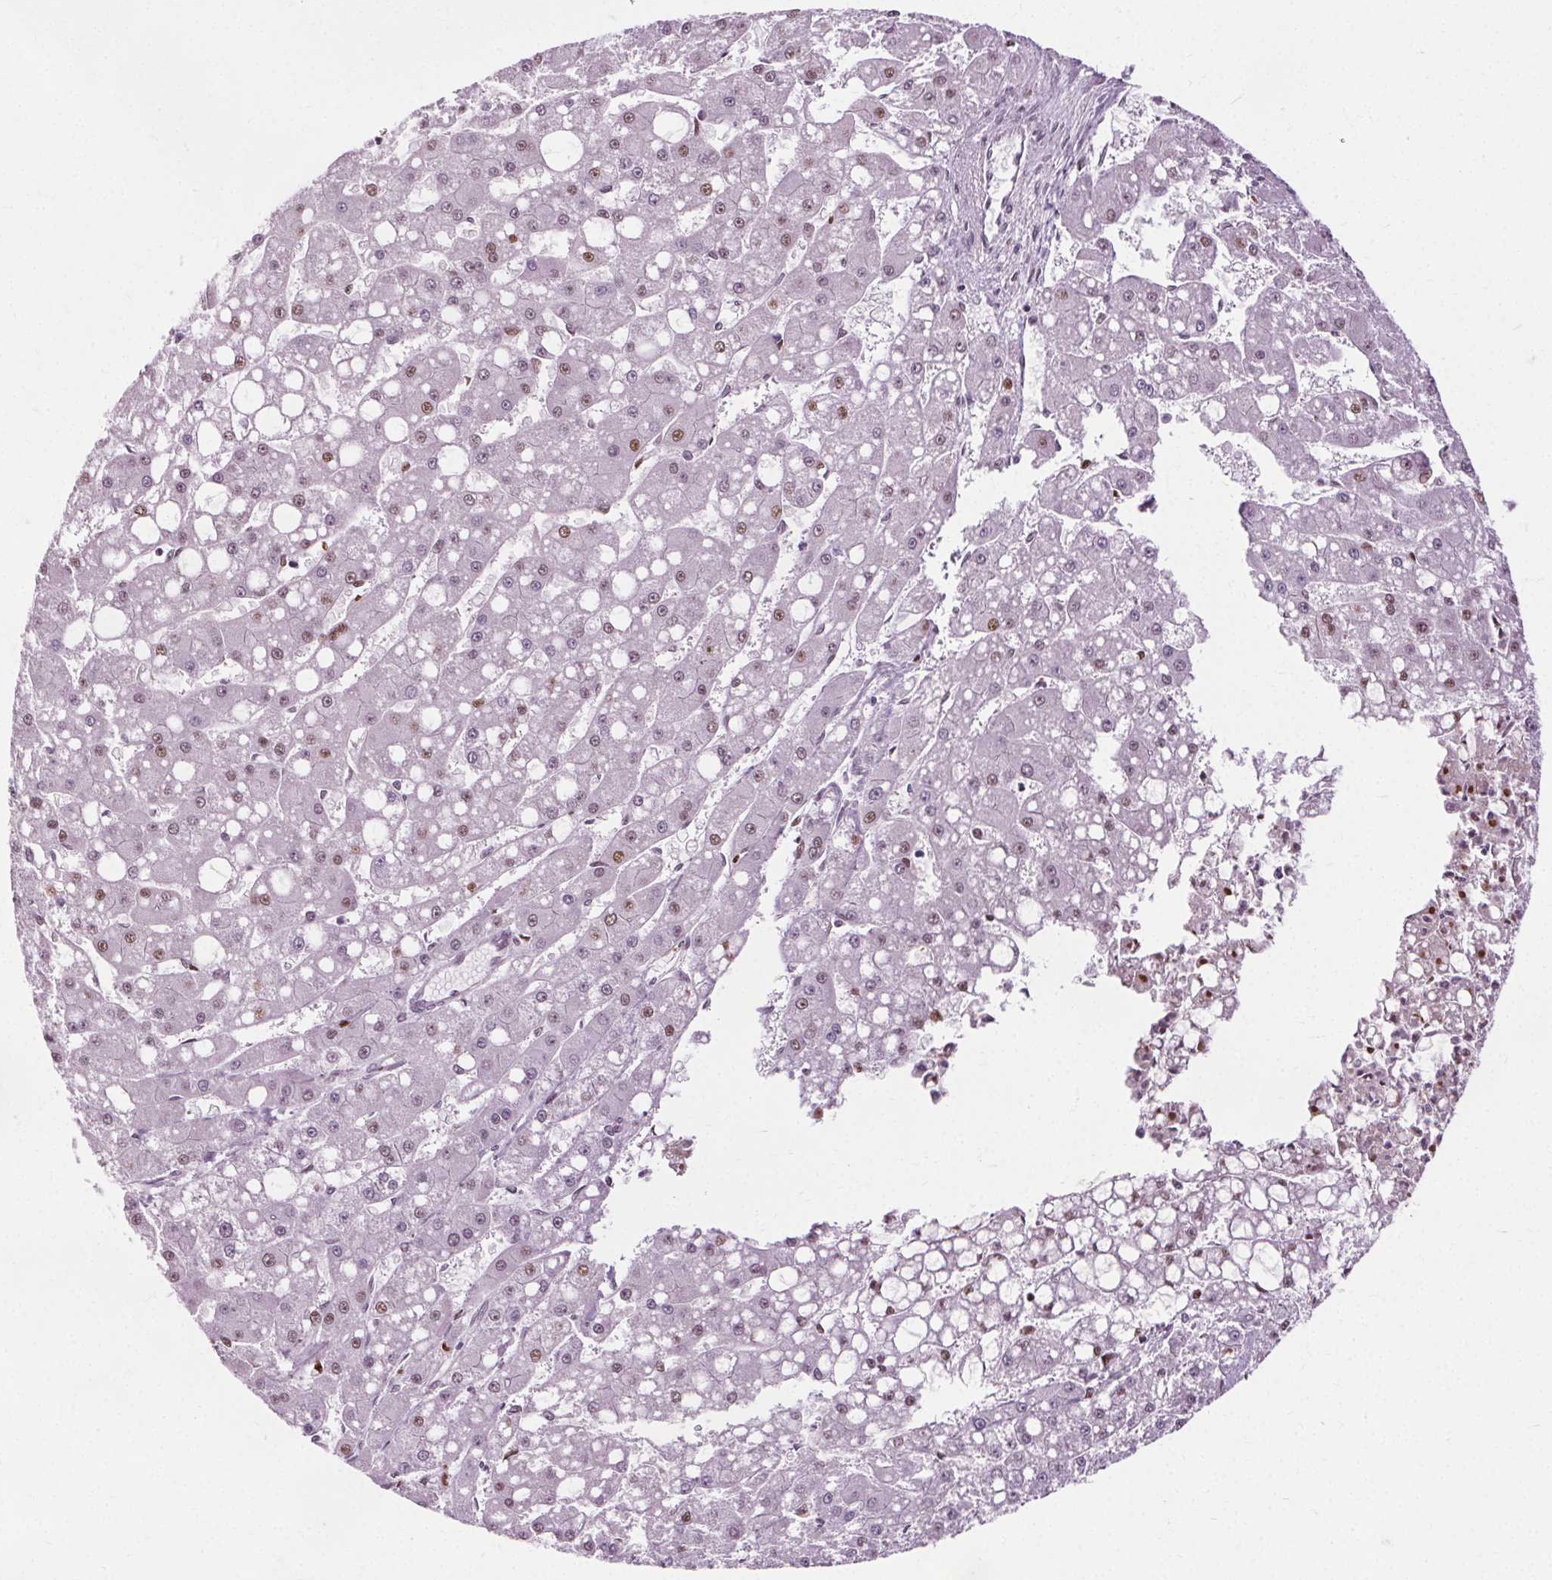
{"staining": {"intensity": "weak", "quantity": "<25%", "location": "nuclear"}, "tissue": "liver cancer", "cell_type": "Tumor cells", "image_type": "cancer", "snomed": [{"axis": "morphology", "description": "Carcinoma, Hepatocellular, NOS"}, {"axis": "topography", "description": "Liver"}], "caption": "Human liver cancer (hepatocellular carcinoma) stained for a protein using IHC displays no positivity in tumor cells.", "gene": "CEBPA", "patient": {"sex": "male", "age": 67}}